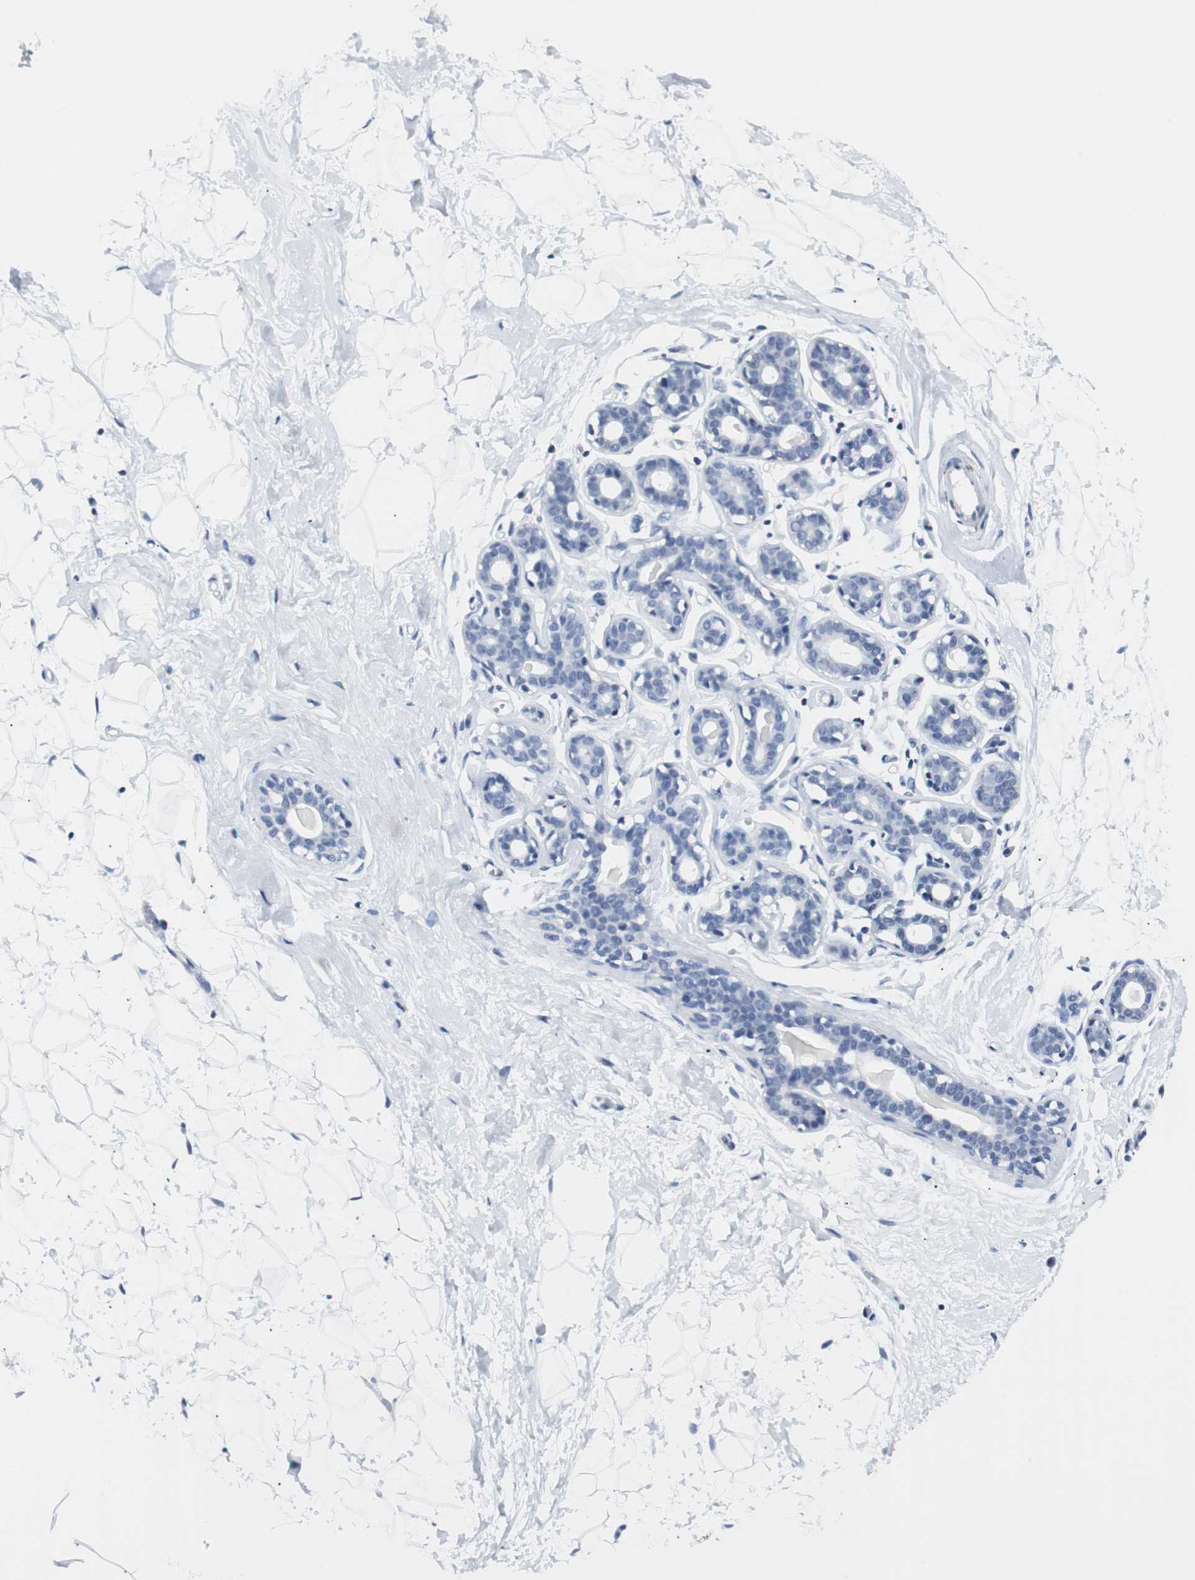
{"staining": {"intensity": "negative", "quantity": "none", "location": "none"}, "tissue": "breast", "cell_type": "Adipocytes", "image_type": "normal", "snomed": [{"axis": "morphology", "description": "Normal tissue, NOS"}, {"axis": "topography", "description": "Breast"}], "caption": "DAB (3,3'-diaminobenzidine) immunohistochemical staining of normal human breast demonstrates no significant positivity in adipocytes.", "gene": "GAP43", "patient": {"sex": "female", "age": 23}}